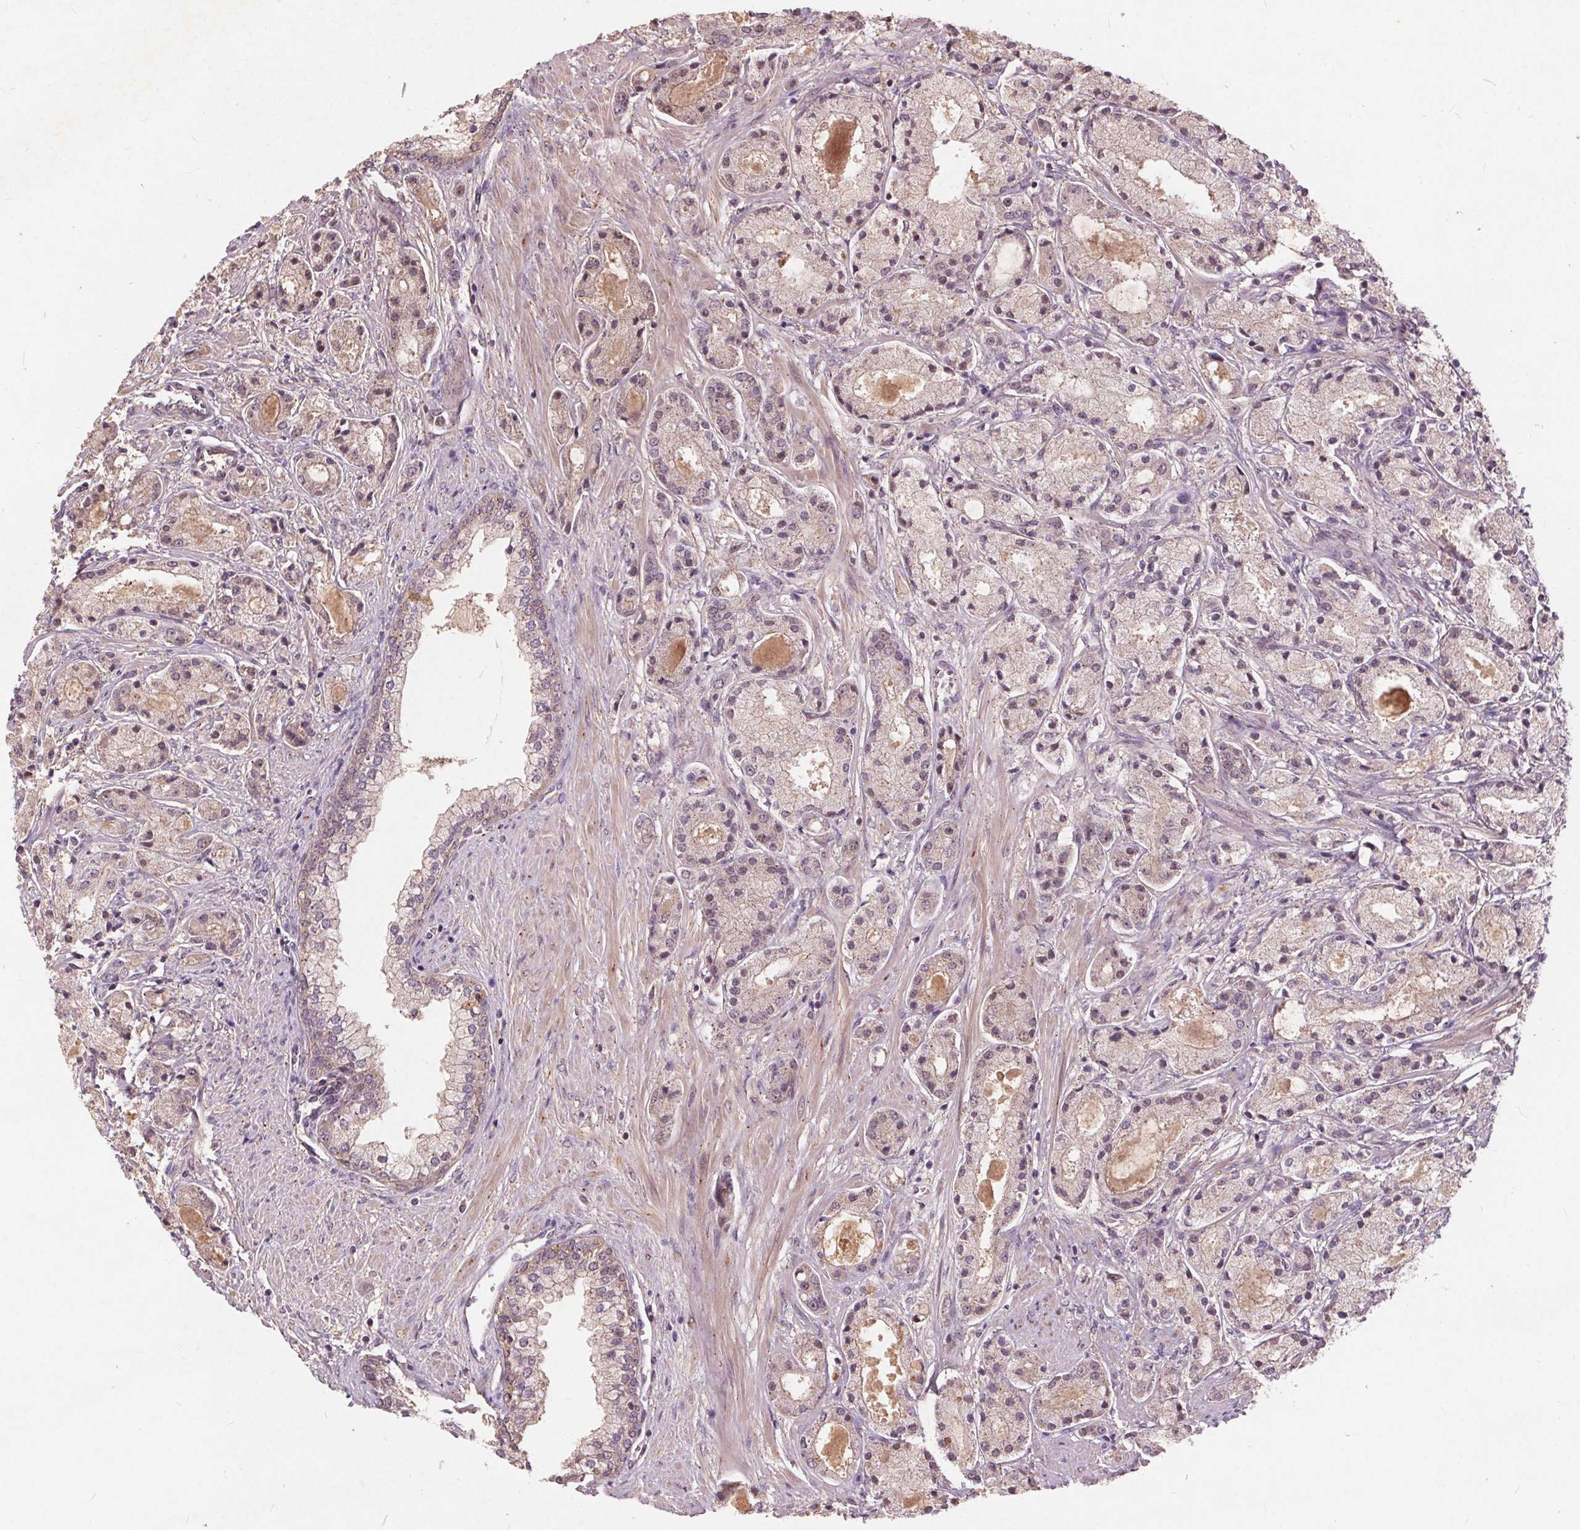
{"staining": {"intensity": "negative", "quantity": "none", "location": "none"}, "tissue": "prostate cancer", "cell_type": "Tumor cells", "image_type": "cancer", "snomed": [{"axis": "morphology", "description": "Adenocarcinoma, High grade"}, {"axis": "topography", "description": "Prostate"}], "caption": "Tumor cells are negative for brown protein staining in prostate high-grade adenocarcinoma. The staining was performed using DAB to visualize the protein expression in brown, while the nuclei were stained in blue with hematoxylin (Magnification: 20x).", "gene": "CSNK1G2", "patient": {"sex": "male", "age": 67}}